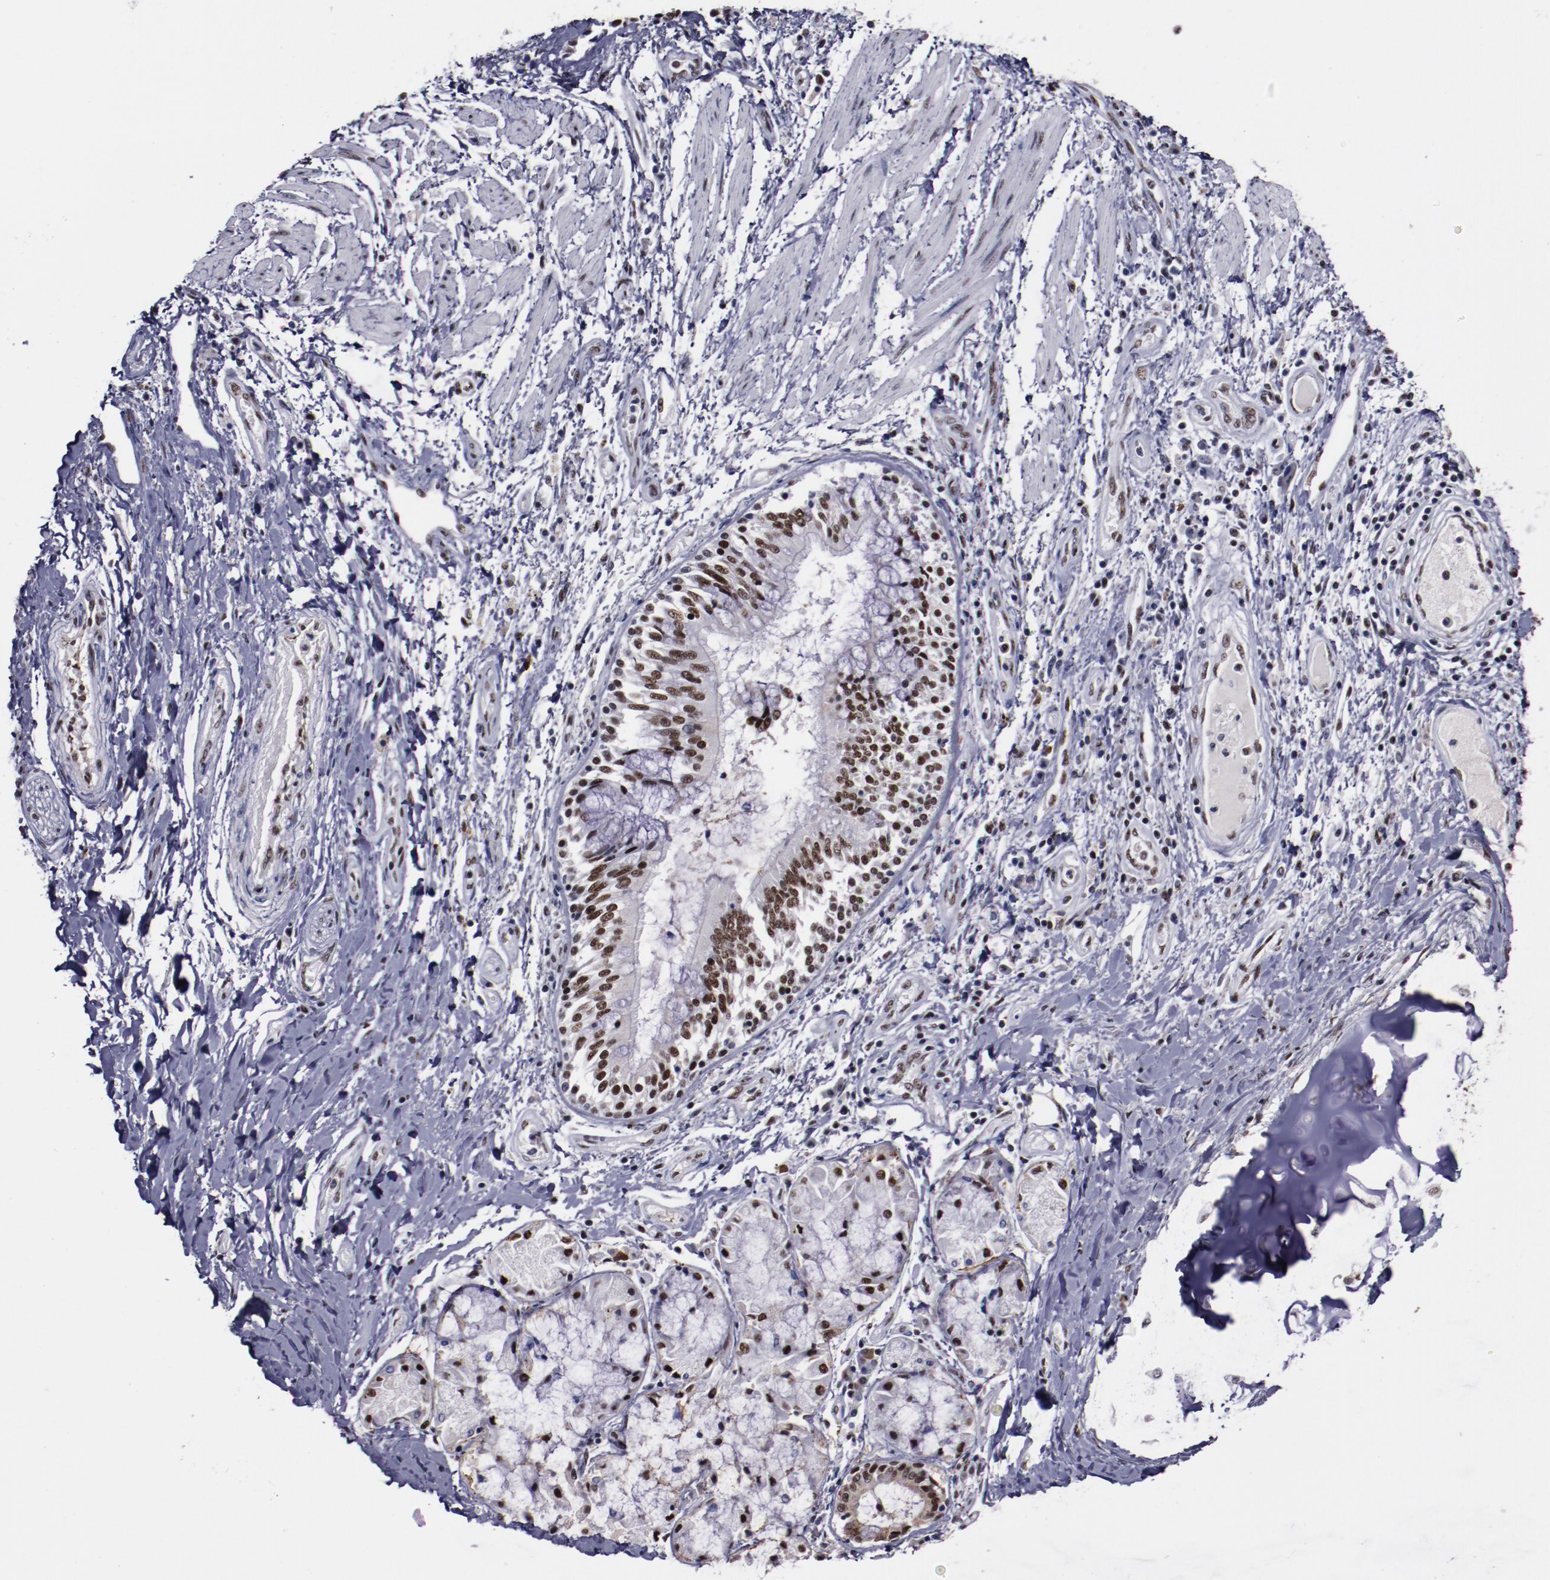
{"staining": {"intensity": "strong", "quantity": ">75%", "location": "nuclear"}, "tissue": "bronchus", "cell_type": "Respiratory epithelial cells", "image_type": "normal", "snomed": [{"axis": "morphology", "description": "Normal tissue, NOS"}, {"axis": "topography", "description": "Cartilage tissue"}, {"axis": "topography", "description": "Bronchus"}, {"axis": "topography", "description": "Lung"}], "caption": "Protein staining of normal bronchus exhibits strong nuclear expression in approximately >75% of respiratory epithelial cells.", "gene": "PPP4R3A", "patient": {"sex": "female", "age": 49}}